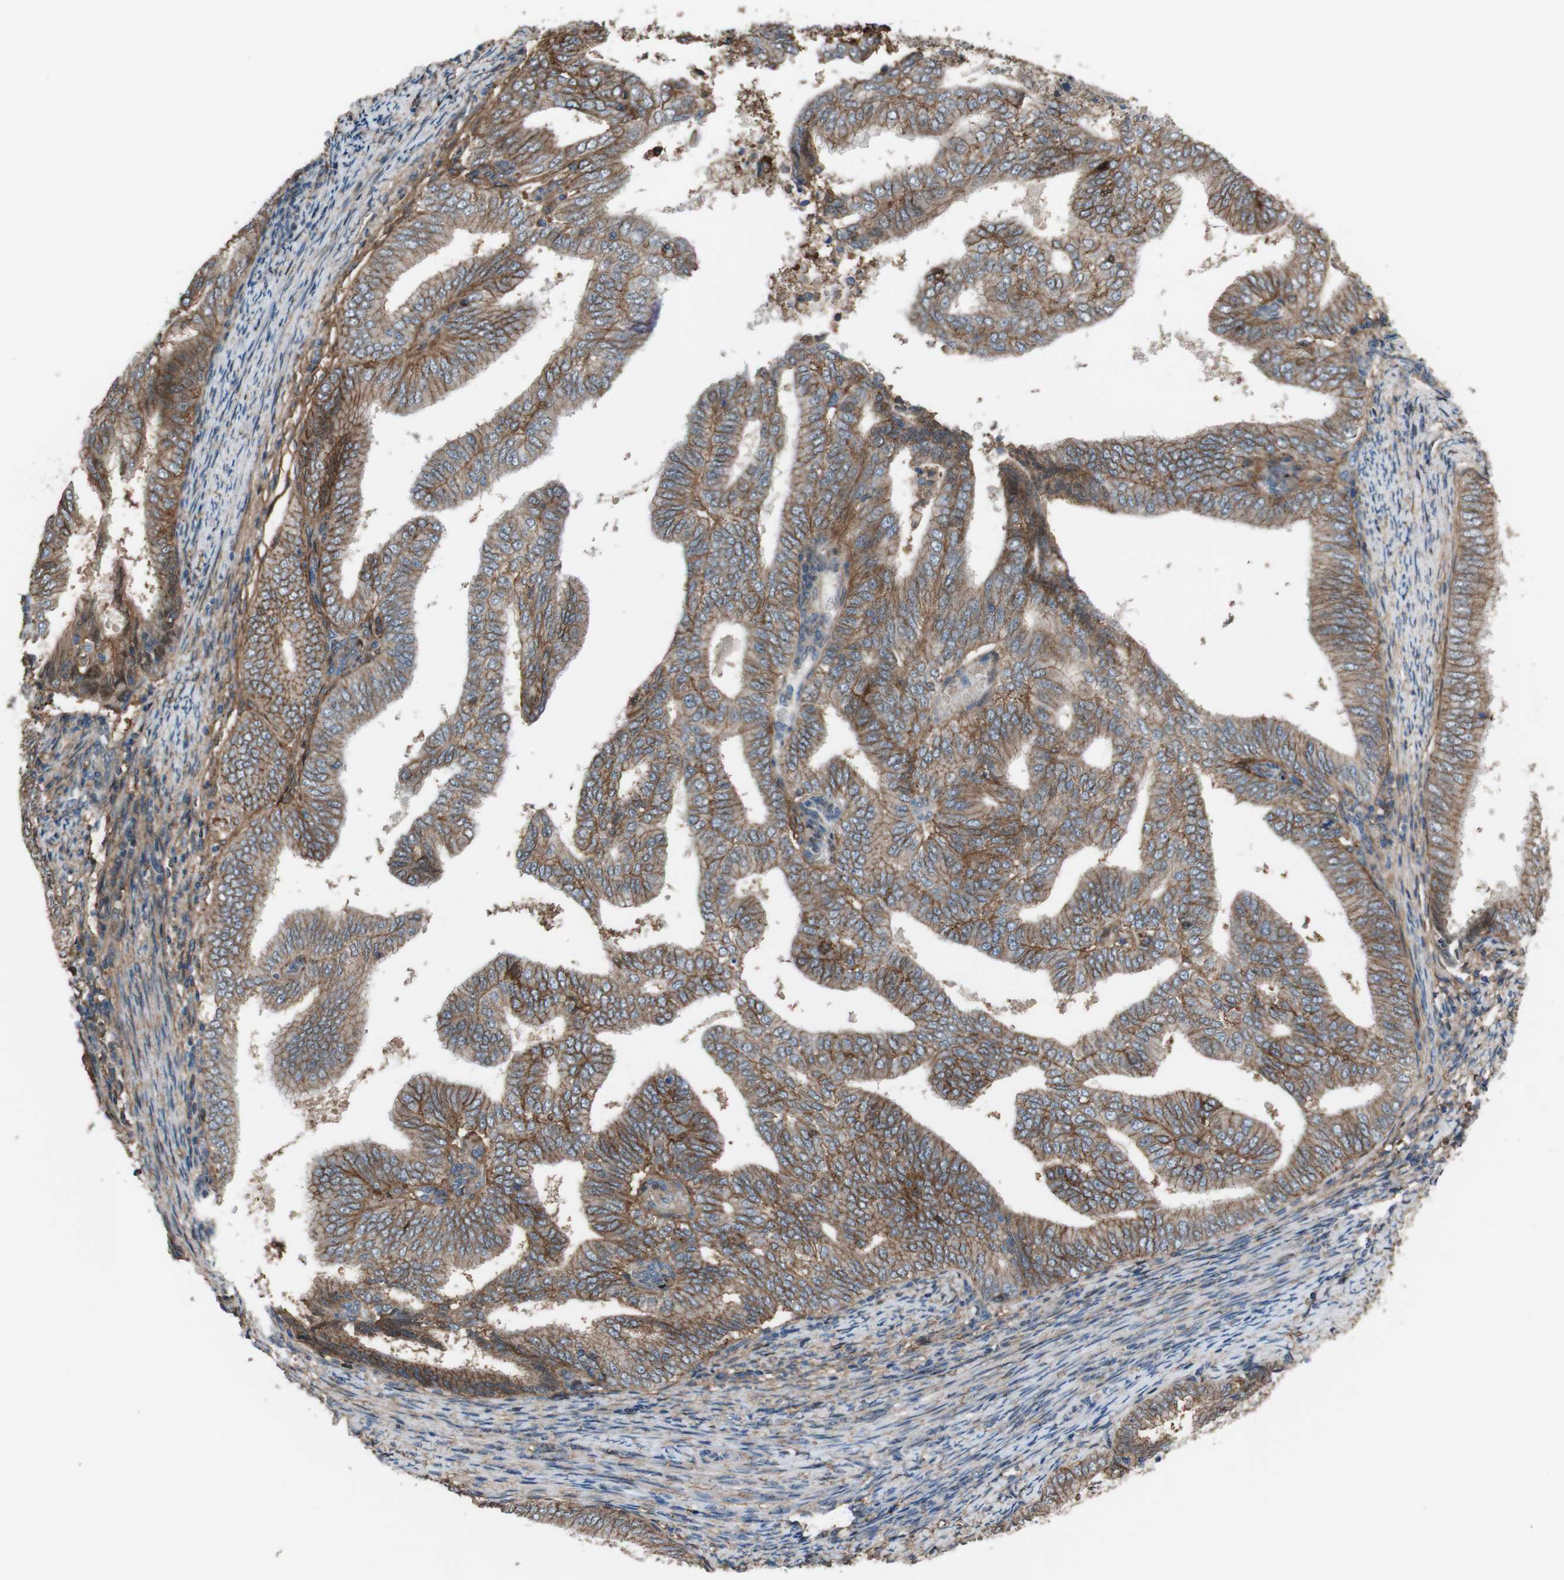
{"staining": {"intensity": "moderate", "quantity": ">75%", "location": "cytoplasmic/membranous"}, "tissue": "endometrial cancer", "cell_type": "Tumor cells", "image_type": "cancer", "snomed": [{"axis": "morphology", "description": "Adenocarcinoma, NOS"}, {"axis": "topography", "description": "Endometrium"}], "caption": "The image demonstrates staining of endometrial adenocarcinoma, revealing moderate cytoplasmic/membranous protein staining (brown color) within tumor cells. The protein is stained brown, and the nuclei are stained in blue (DAB IHC with brightfield microscopy, high magnification).", "gene": "ATP2B1", "patient": {"sex": "female", "age": 58}}